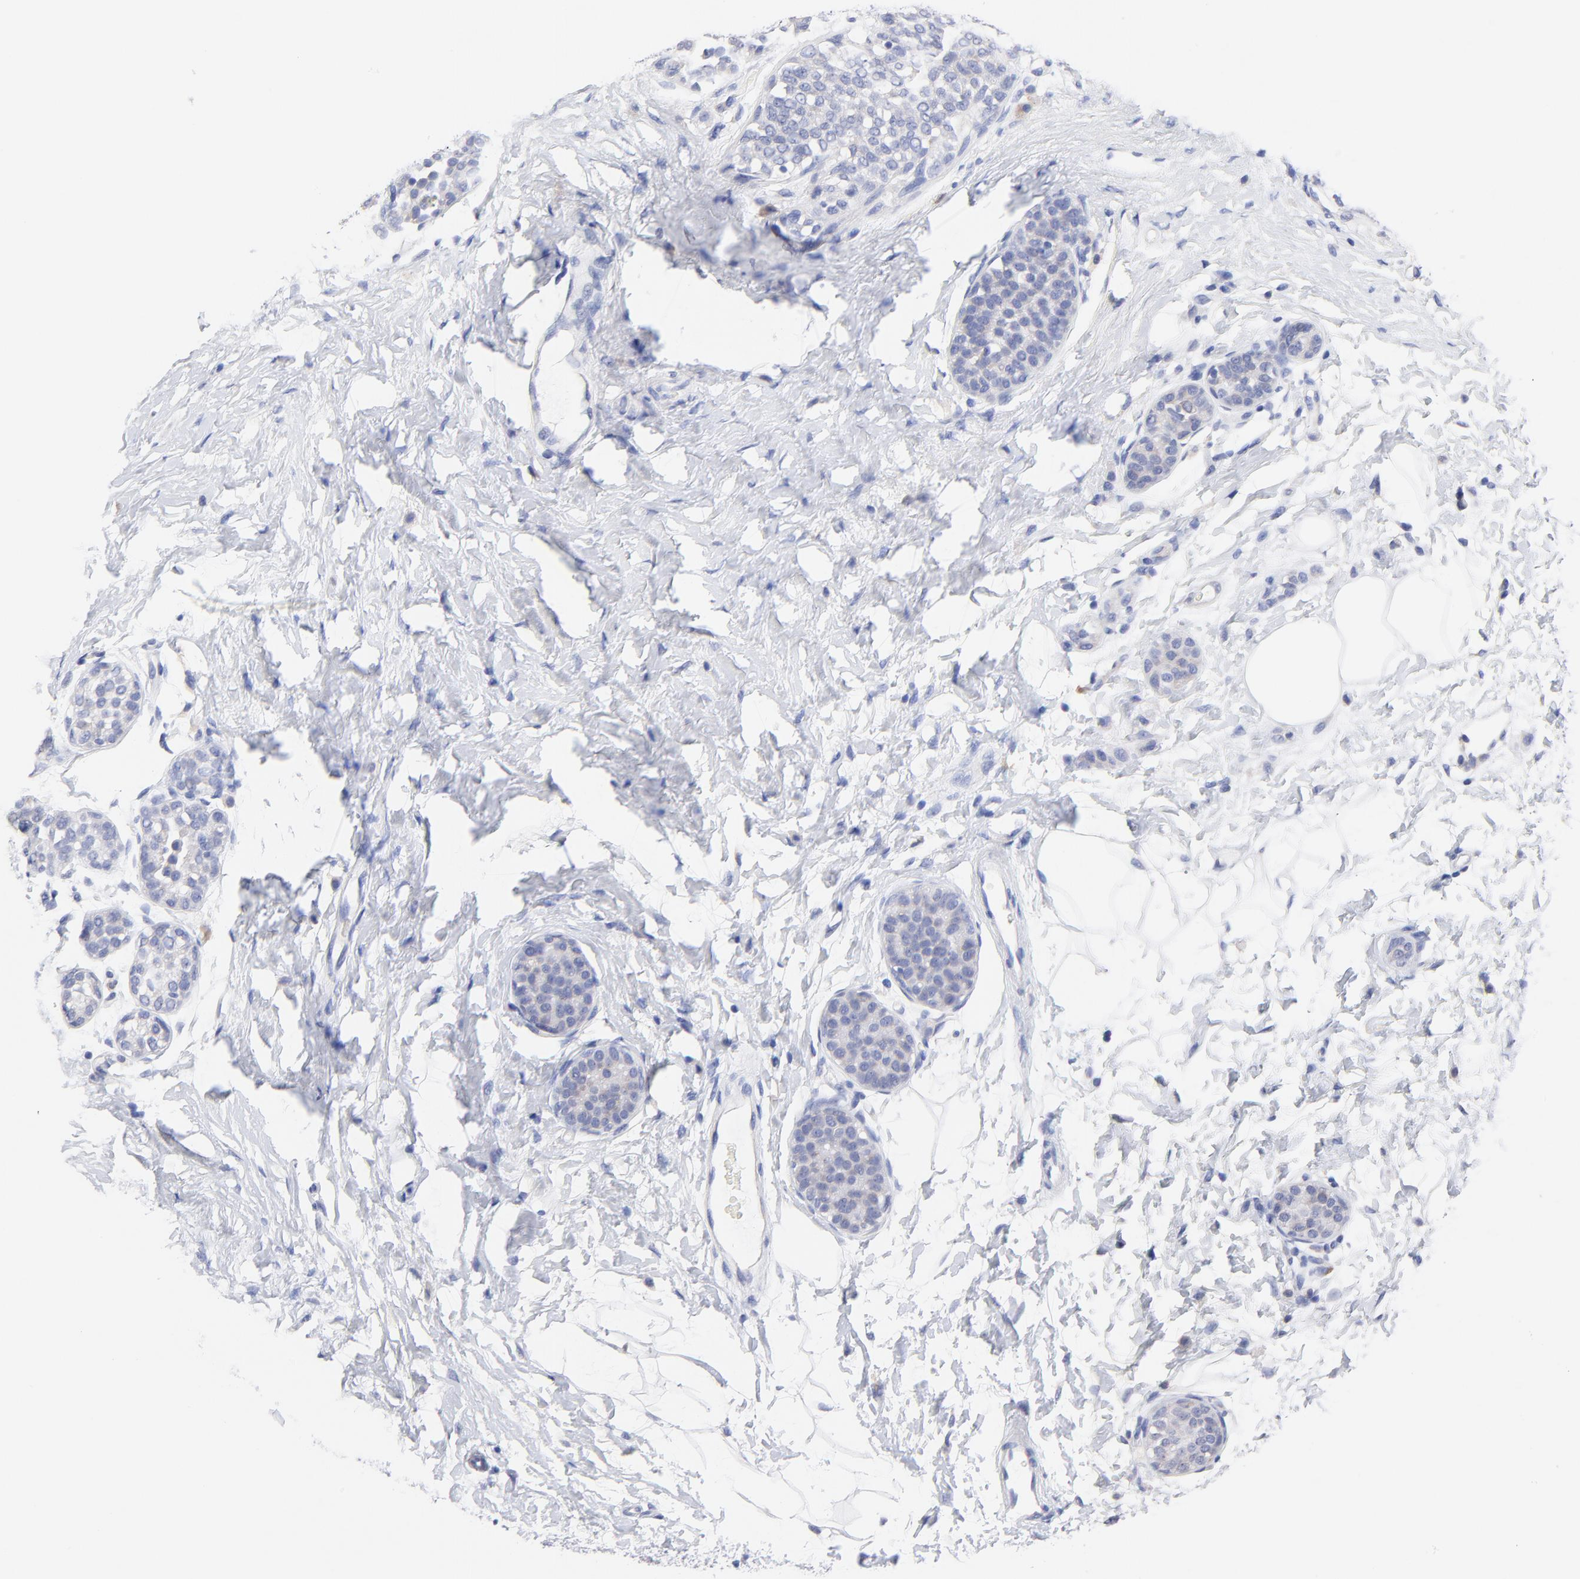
{"staining": {"intensity": "weak", "quantity": "<25%", "location": "cytoplasmic/membranous"}, "tissue": "breast cancer", "cell_type": "Tumor cells", "image_type": "cancer", "snomed": [{"axis": "morphology", "description": "Lobular carcinoma, in situ"}, {"axis": "morphology", "description": "Lobular carcinoma"}, {"axis": "topography", "description": "Breast"}], "caption": "Immunohistochemical staining of breast lobular carcinoma displays no significant expression in tumor cells.", "gene": "LAX1", "patient": {"sex": "female", "age": 41}}